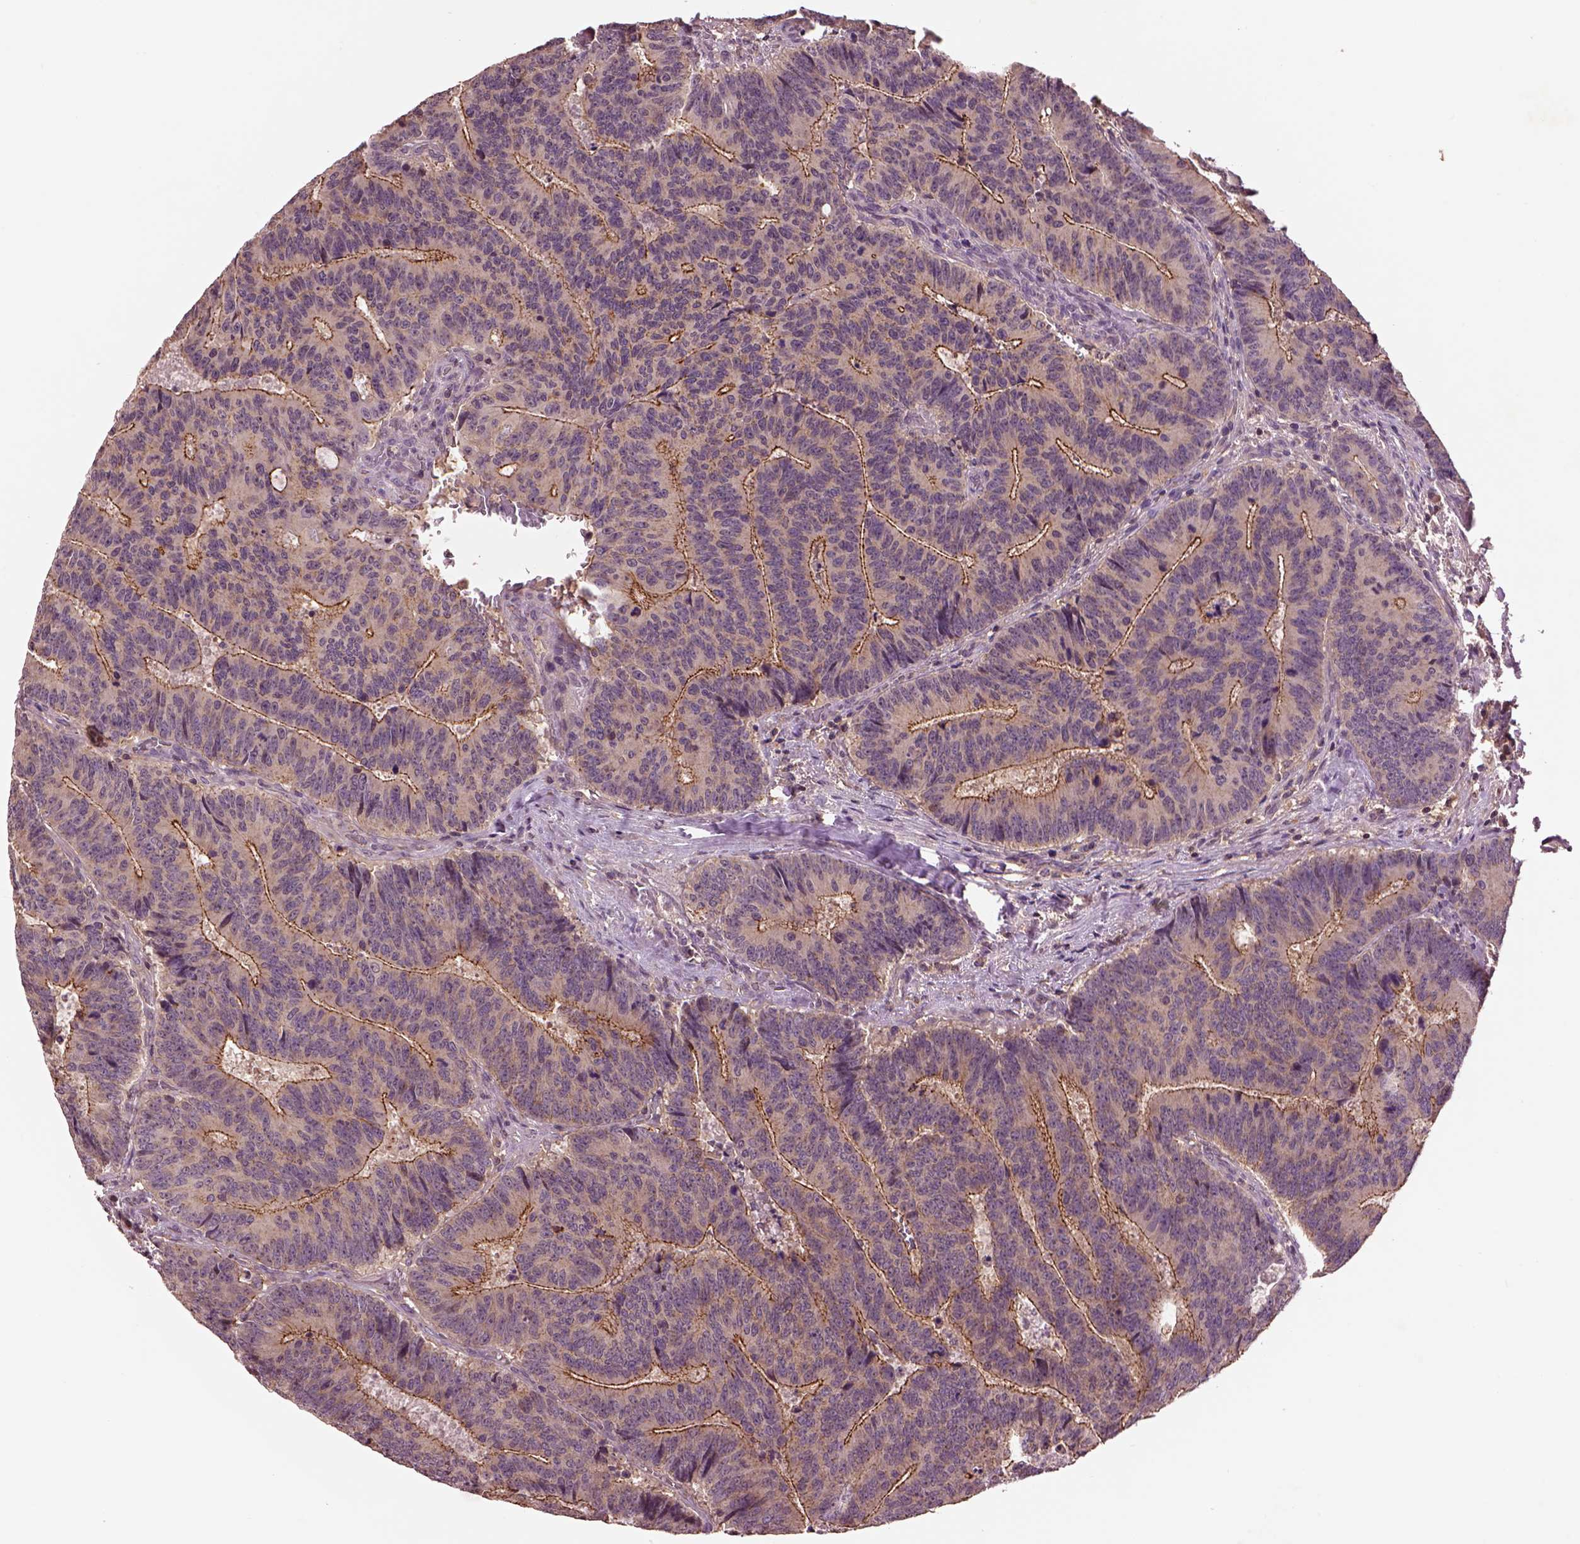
{"staining": {"intensity": "moderate", "quantity": ">75%", "location": "cytoplasmic/membranous"}, "tissue": "colorectal cancer", "cell_type": "Tumor cells", "image_type": "cancer", "snomed": [{"axis": "morphology", "description": "Adenocarcinoma, NOS"}, {"axis": "topography", "description": "Colon"}], "caption": "This histopathology image displays colorectal cancer stained with immunohistochemistry to label a protein in brown. The cytoplasmic/membranous of tumor cells show moderate positivity for the protein. Nuclei are counter-stained blue.", "gene": "MTHFS", "patient": {"sex": "female", "age": 82}}